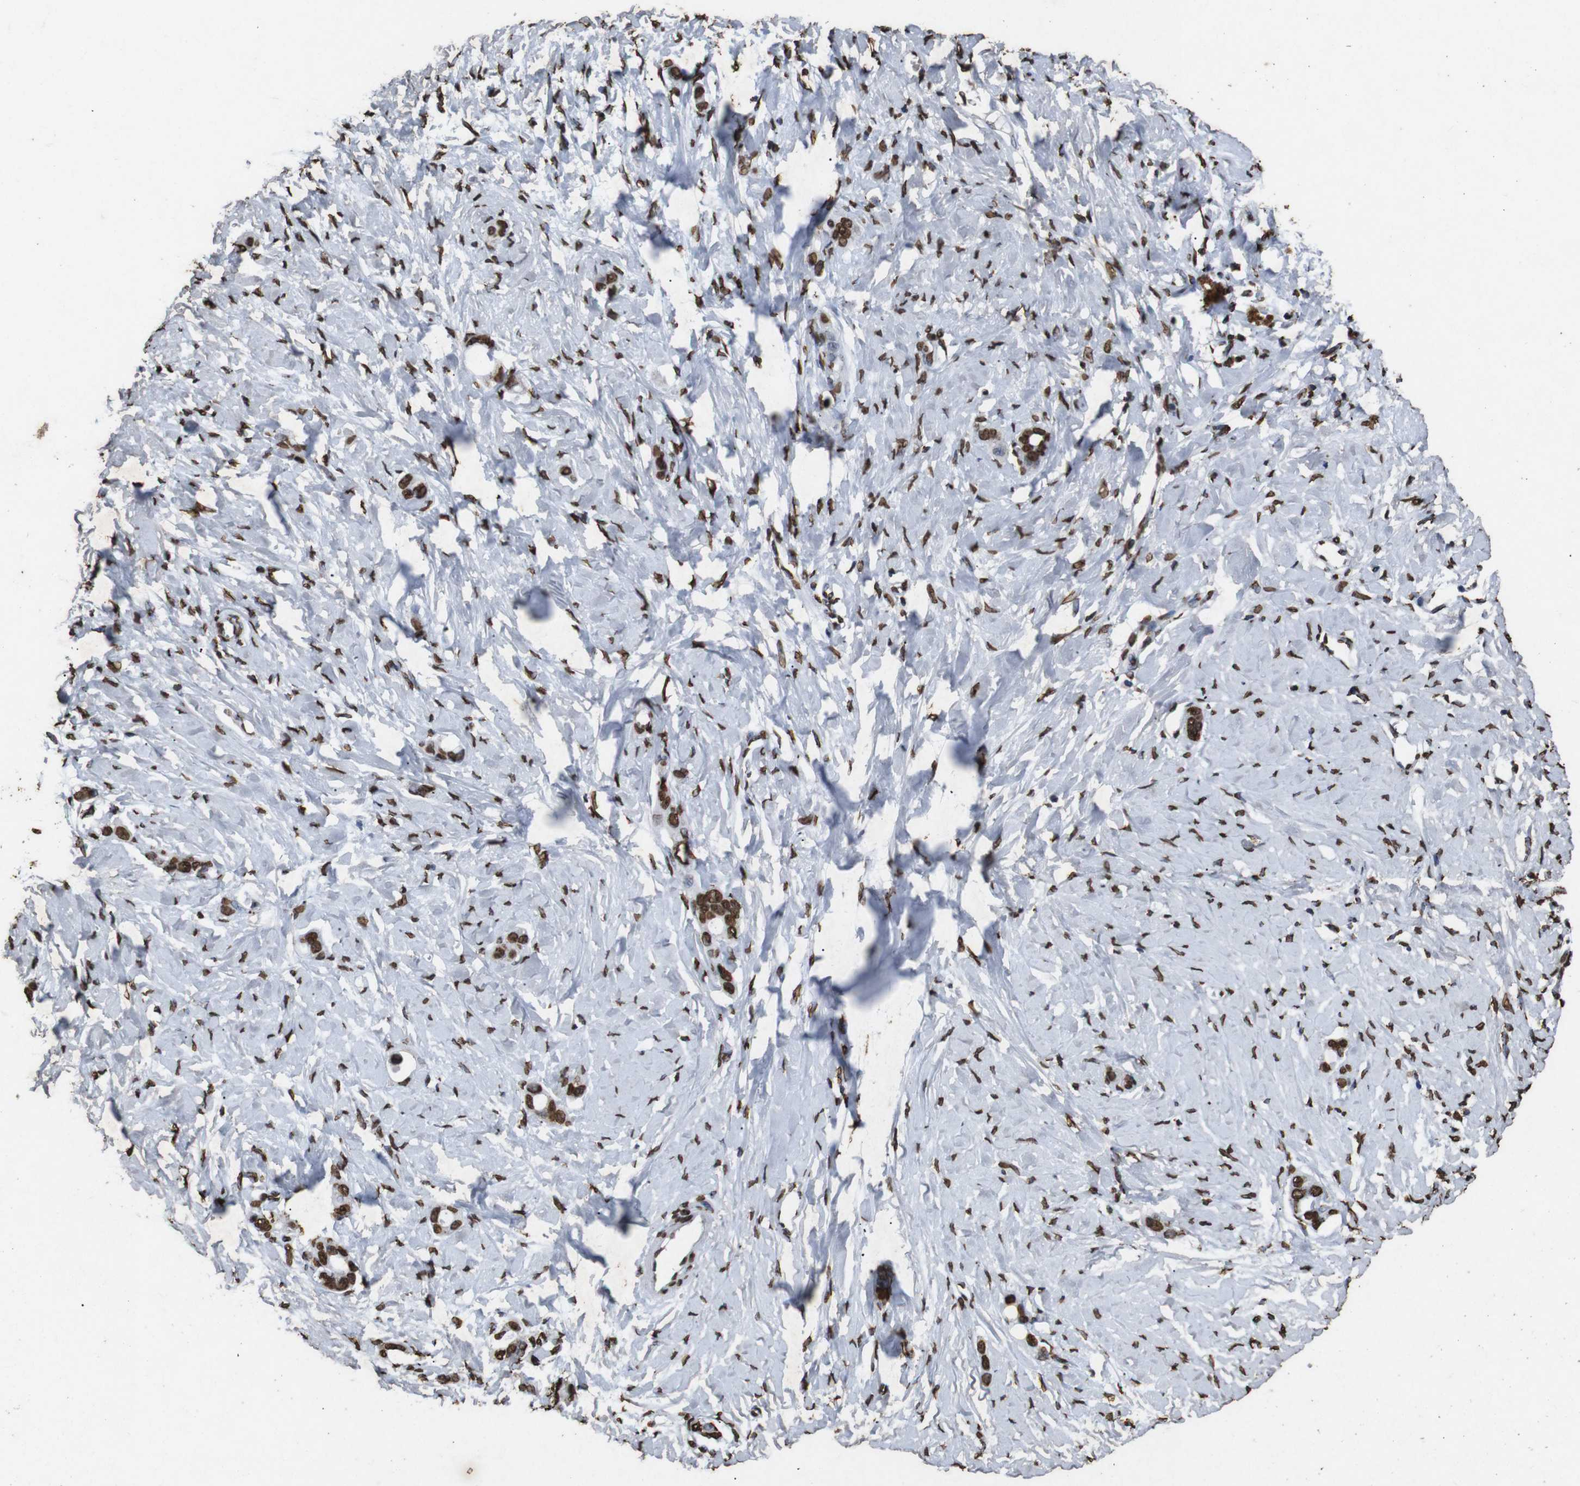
{"staining": {"intensity": "strong", "quantity": ">75%", "location": "nuclear"}, "tissue": "stomach cancer", "cell_type": "Tumor cells", "image_type": "cancer", "snomed": [{"axis": "morphology", "description": "Adenocarcinoma, NOS"}, {"axis": "topography", "description": "Stomach"}], "caption": "Immunohistochemical staining of human stomach adenocarcinoma displays high levels of strong nuclear protein staining in approximately >75% of tumor cells. (DAB IHC, brown staining for protein, blue staining for nuclei).", "gene": "MDM2", "patient": {"sex": "female", "age": 75}}